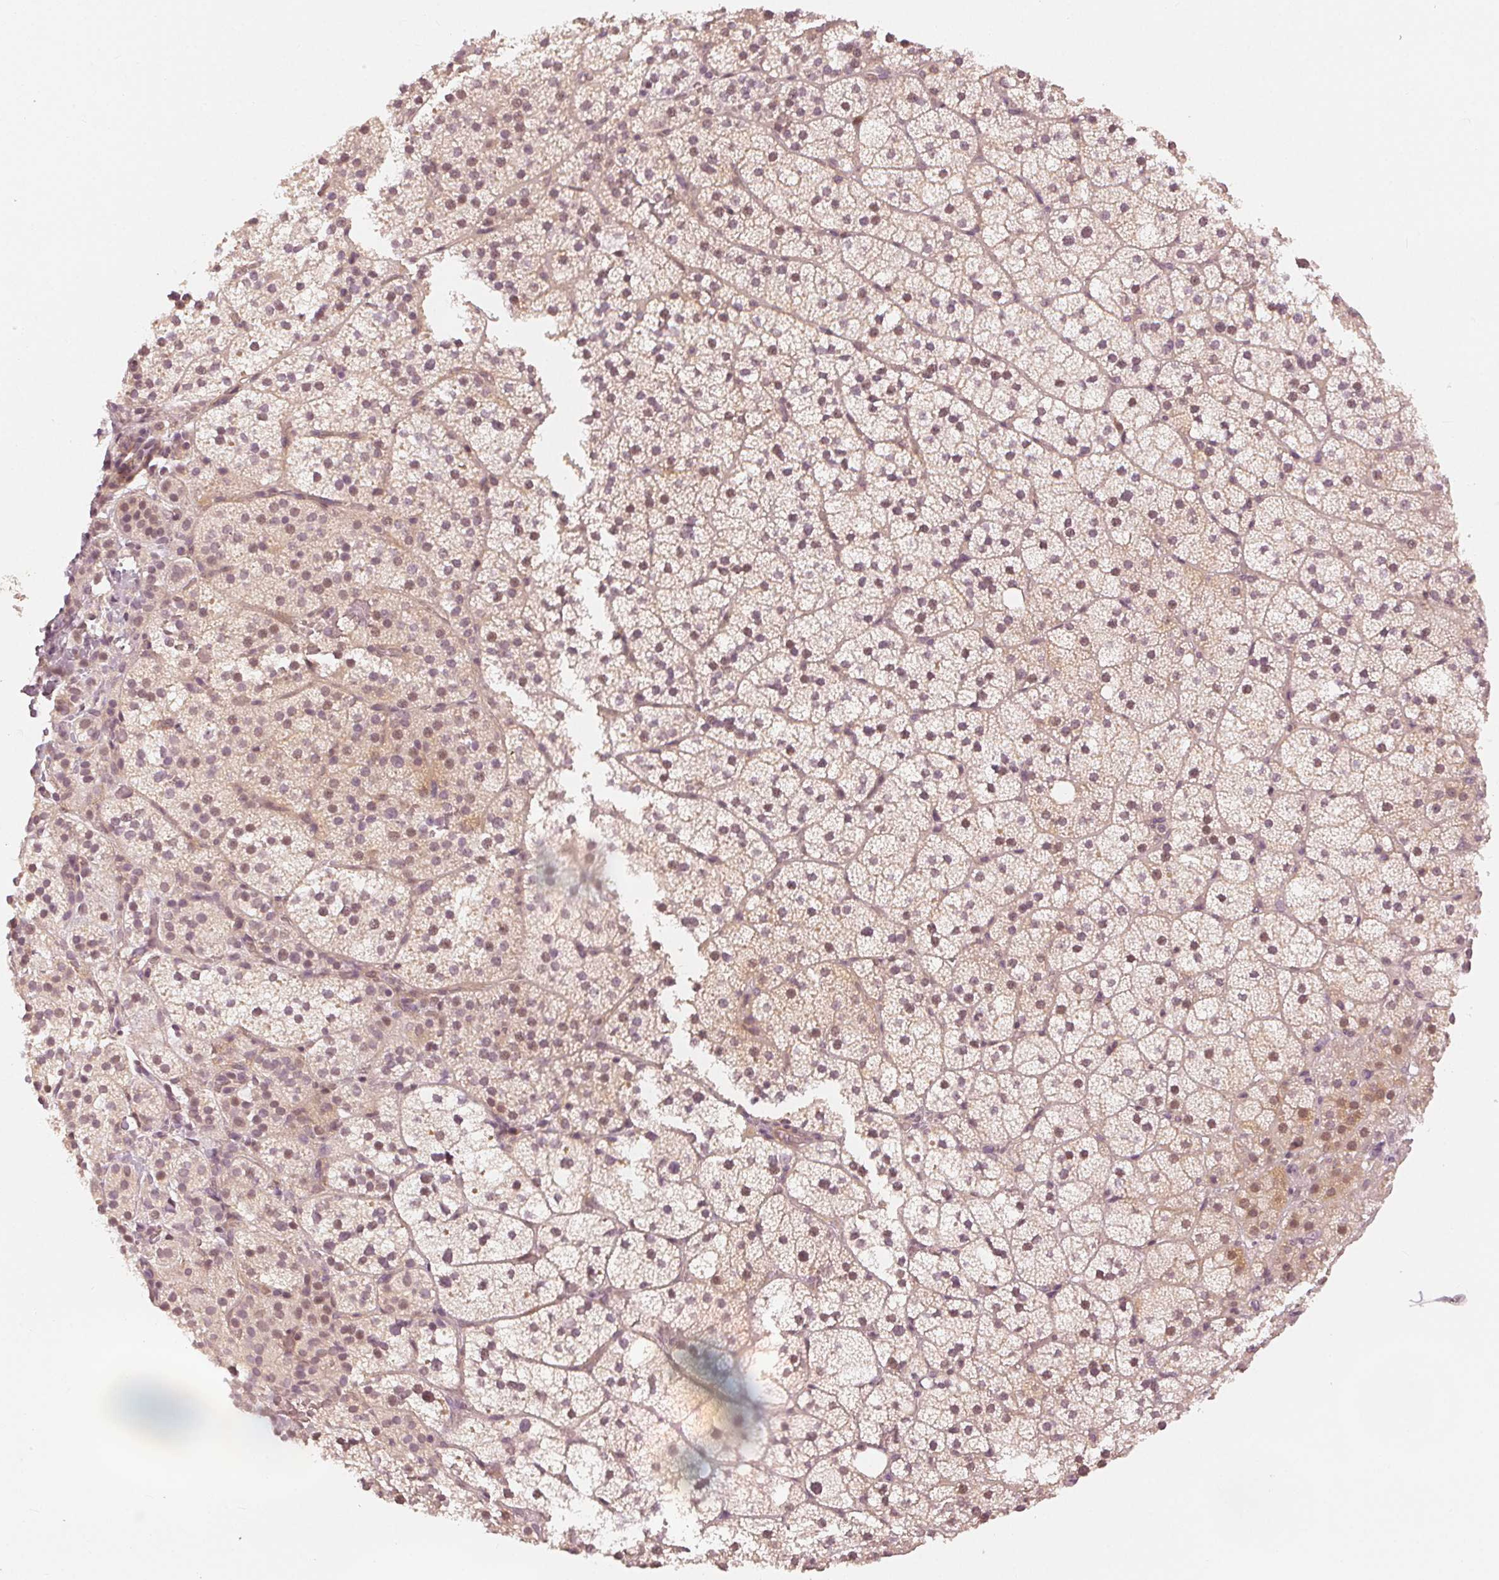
{"staining": {"intensity": "weak", "quantity": "25%-75%", "location": "cytoplasmic/membranous,nuclear"}, "tissue": "adrenal gland", "cell_type": "Glandular cells", "image_type": "normal", "snomed": [{"axis": "morphology", "description": "Normal tissue, NOS"}, {"axis": "topography", "description": "Adrenal gland"}], "caption": "Immunohistochemistry (IHC) micrograph of normal adrenal gland stained for a protein (brown), which shows low levels of weak cytoplasmic/membranous,nuclear expression in approximately 25%-75% of glandular cells.", "gene": "SLC34A1", "patient": {"sex": "male", "age": 53}}